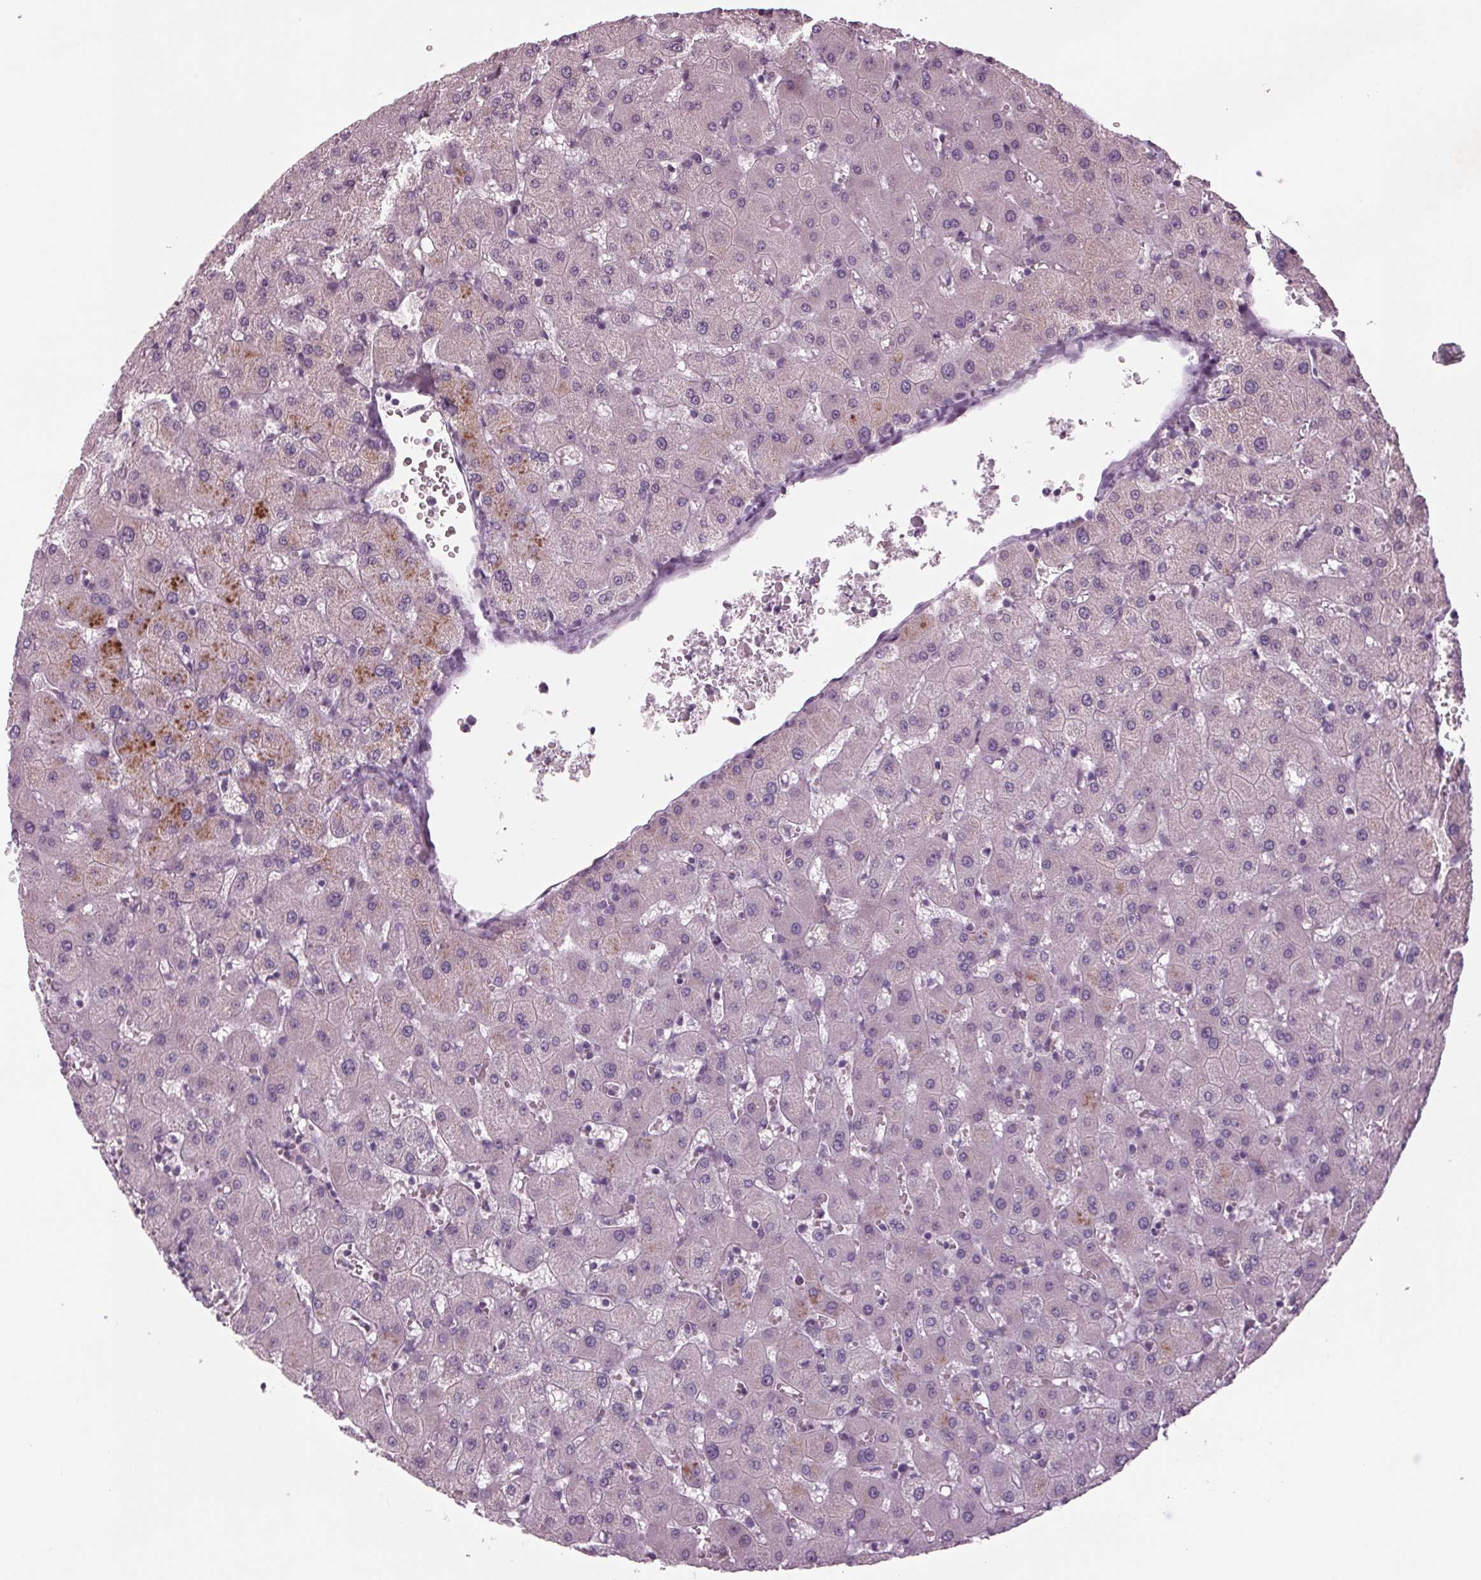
{"staining": {"intensity": "negative", "quantity": "none", "location": "none"}, "tissue": "liver", "cell_type": "Cholangiocytes", "image_type": "normal", "snomed": [{"axis": "morphology", "description": "Normal tissue, NOS"}, {"axis": "topography", "description": "Liver"}], "caption": "IHC of normal human liver shows no expression in cholangiocytes.", "gene": "BHLHE22", "patient": {"sex": "female", "age": 63}}